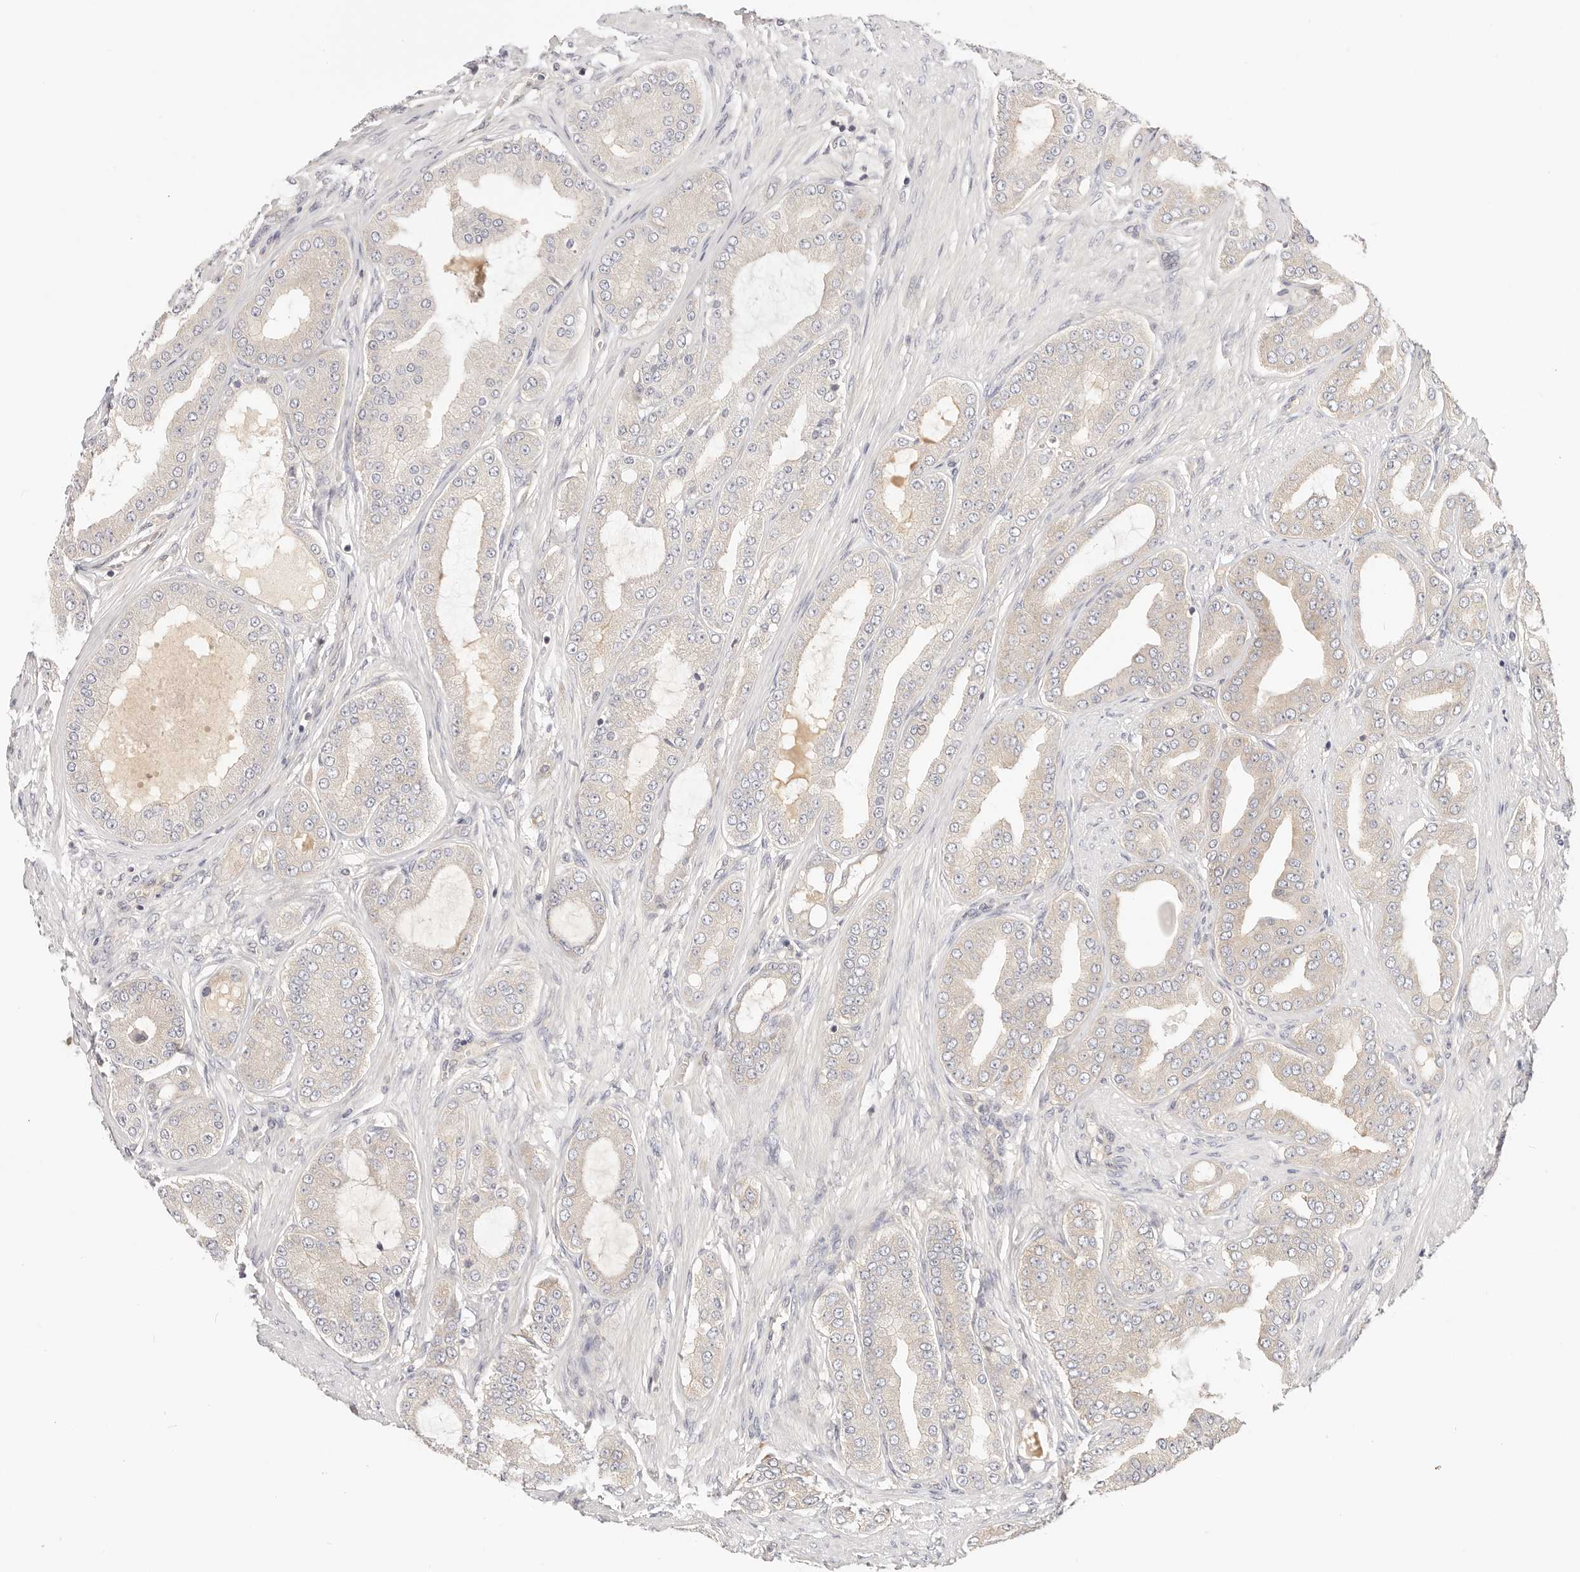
{"staining": {"intensity": "weak", "quantity": "25%-75%", "location": "cytoplasmic/membranous"}, "tissue": "prostate cancer", "cell_type": "Tumor cells", "image_type": "cancer", "snomed": [{"axis": "morphology", "description": "Adenocarcinoma, High grade"}, {"axis": "topography", "description": "Prostate"}], "caption": "Adenocarcinoma (high-grade) (prostate) stained with a brown dye exhibits weak cytoplasmic/membranous positive positivity in about 25%-75% of tumor cells.", "gene": "KCMF1", "patient": {"sex": "male", "age": 60}}